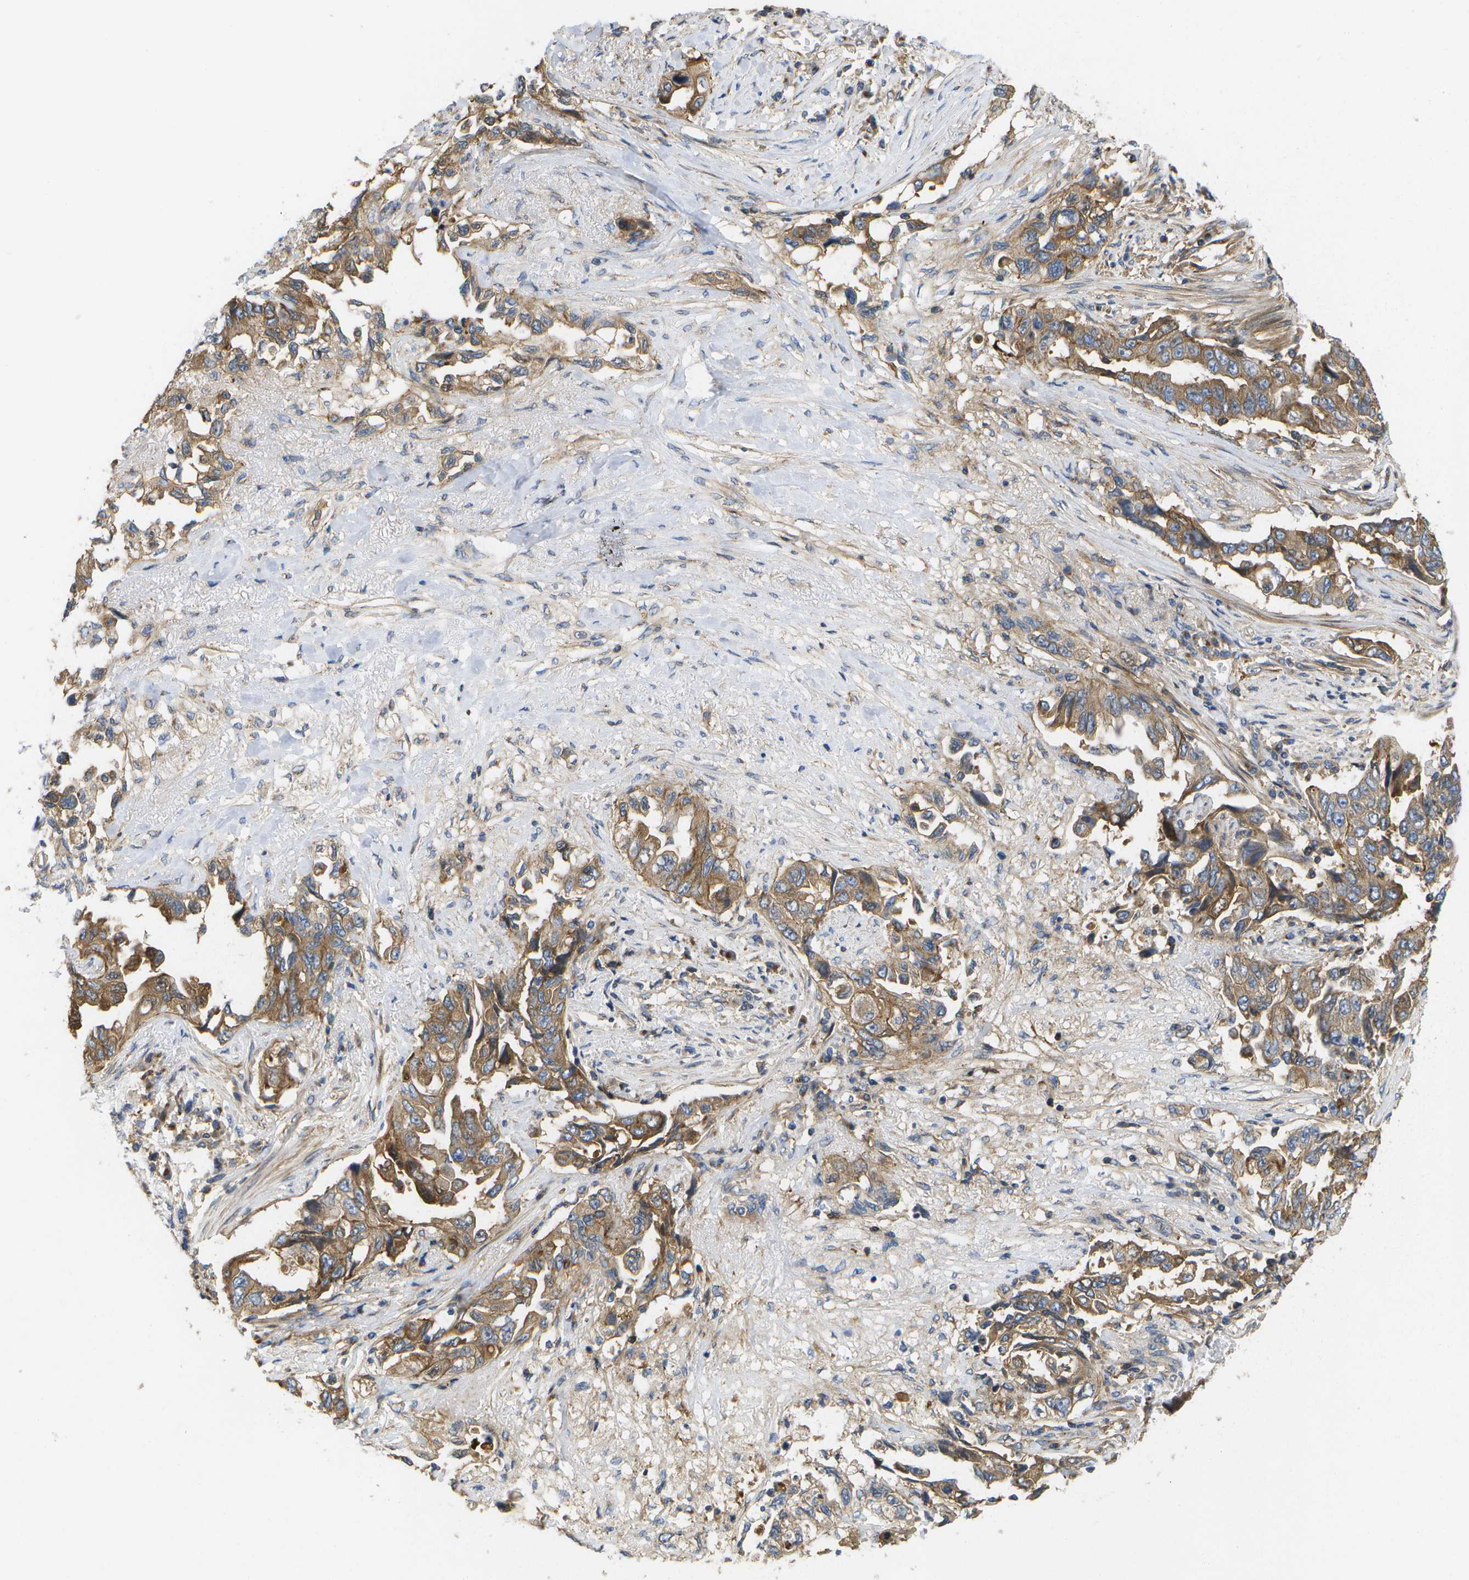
{"staining": {"intensity": "moderate", "quantity": ">75%", "location": "cytoplasmic/membranous"}, "tissue": "lung cancer", "cell_type": "Tumor cells", "image_type": "cancer", "snomed": [{"axis": "morphology", "description": "Adenocarcinoma, NOS"}, {"axis": "topography", "description": "Lung"}], "caption": "A high-resolution image shows IHC staining of lung adenocarcinoma, which demonstrates moderate cytoplasmic/membranous expression in about >75% of tumor cells.", "gene": "BST2", "patient": {"sex": "female", "age": 51}}